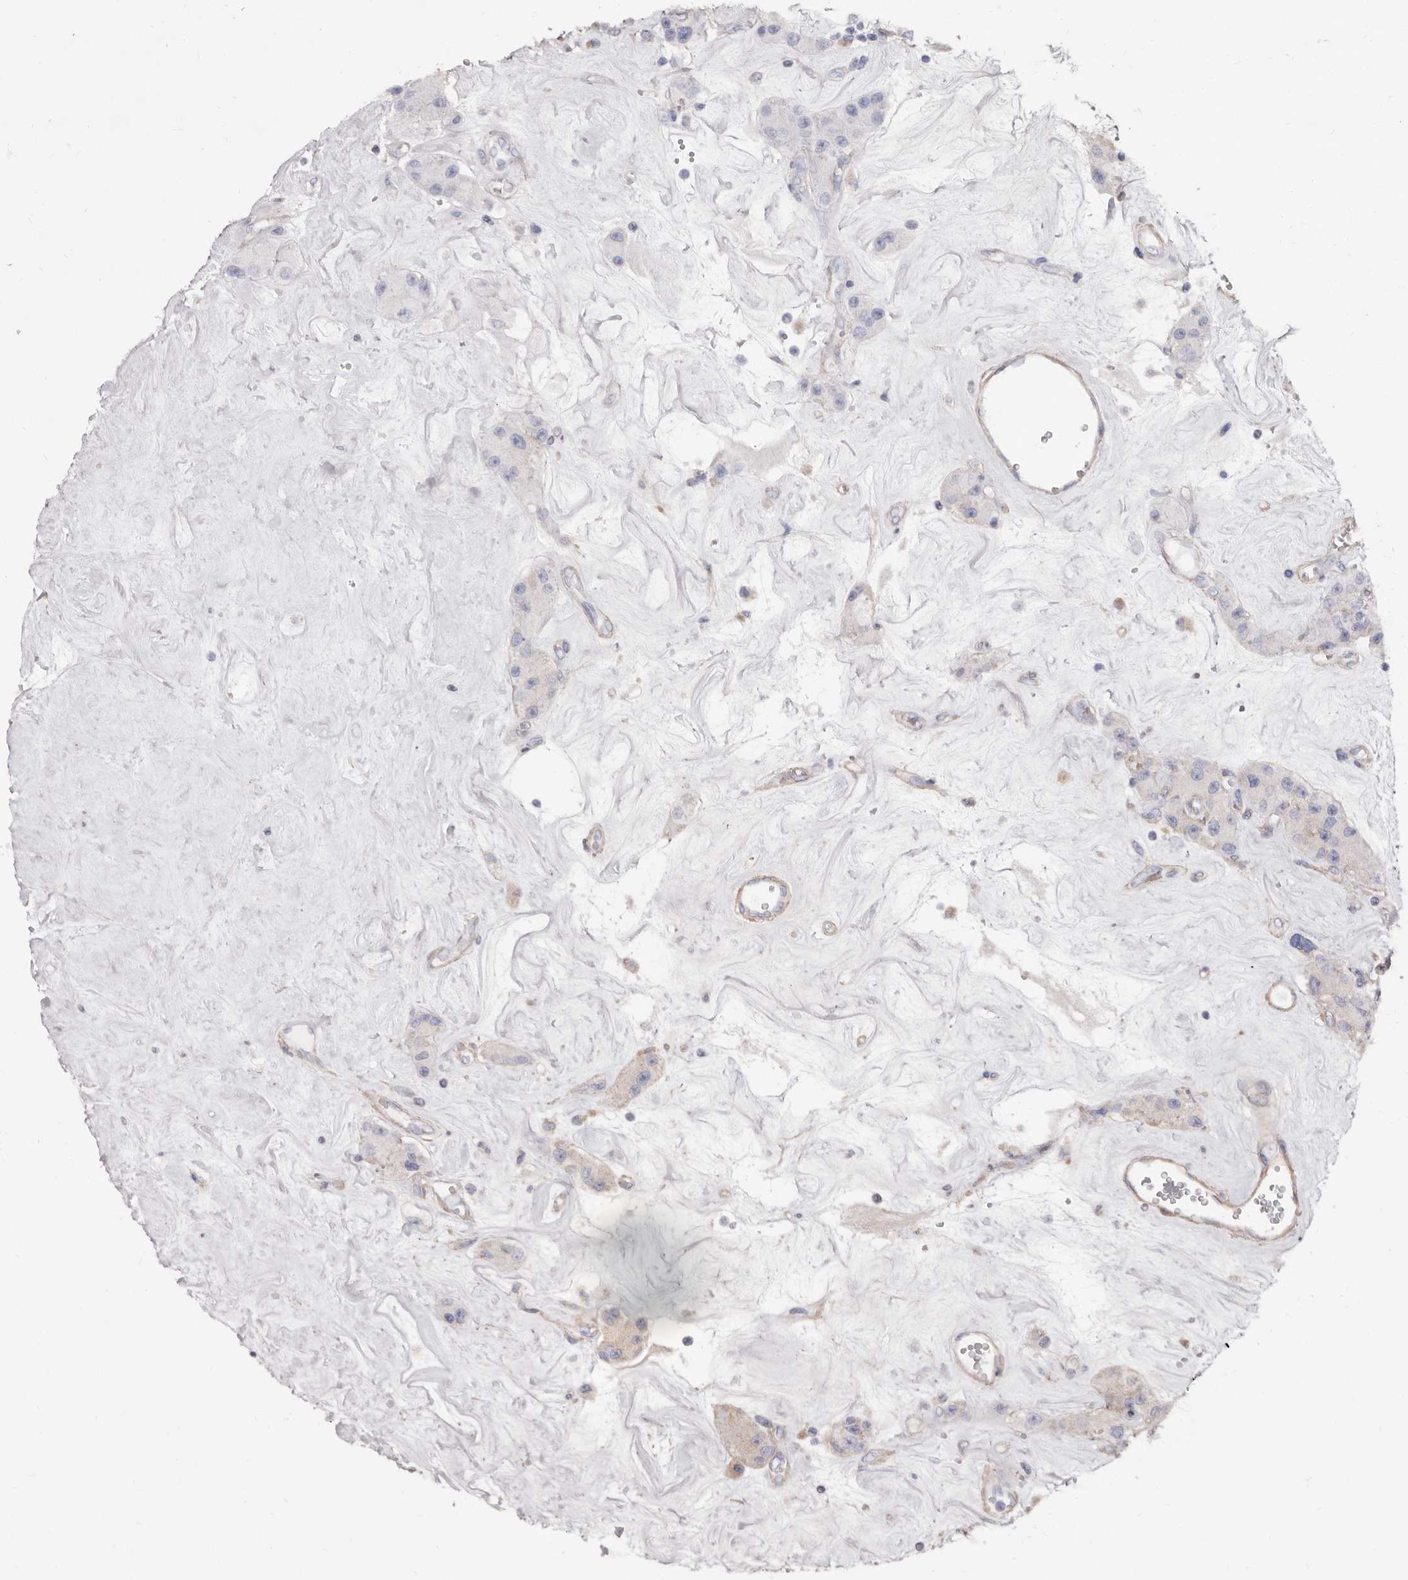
{"staining": {"intensity": "negative", "quantity": "none", "location": "none"}, "tissue": "carcinoid", "cell_type": "Tumor cells", "image_type": "cancer", "snomed": [{"axis": "morphology", "description": "Carcinoid, malignant, NOS"}, {"axis": "topography", "description": "Pancreas"}], "caption": "This micrograph is of carcinoid stained with IHC to label a protein in brown with the nuclei are counter-stained blue. There is no expression in tumor cells.", "gene": "COQ8B", "patient": {"sex": "male", "age": 41}}